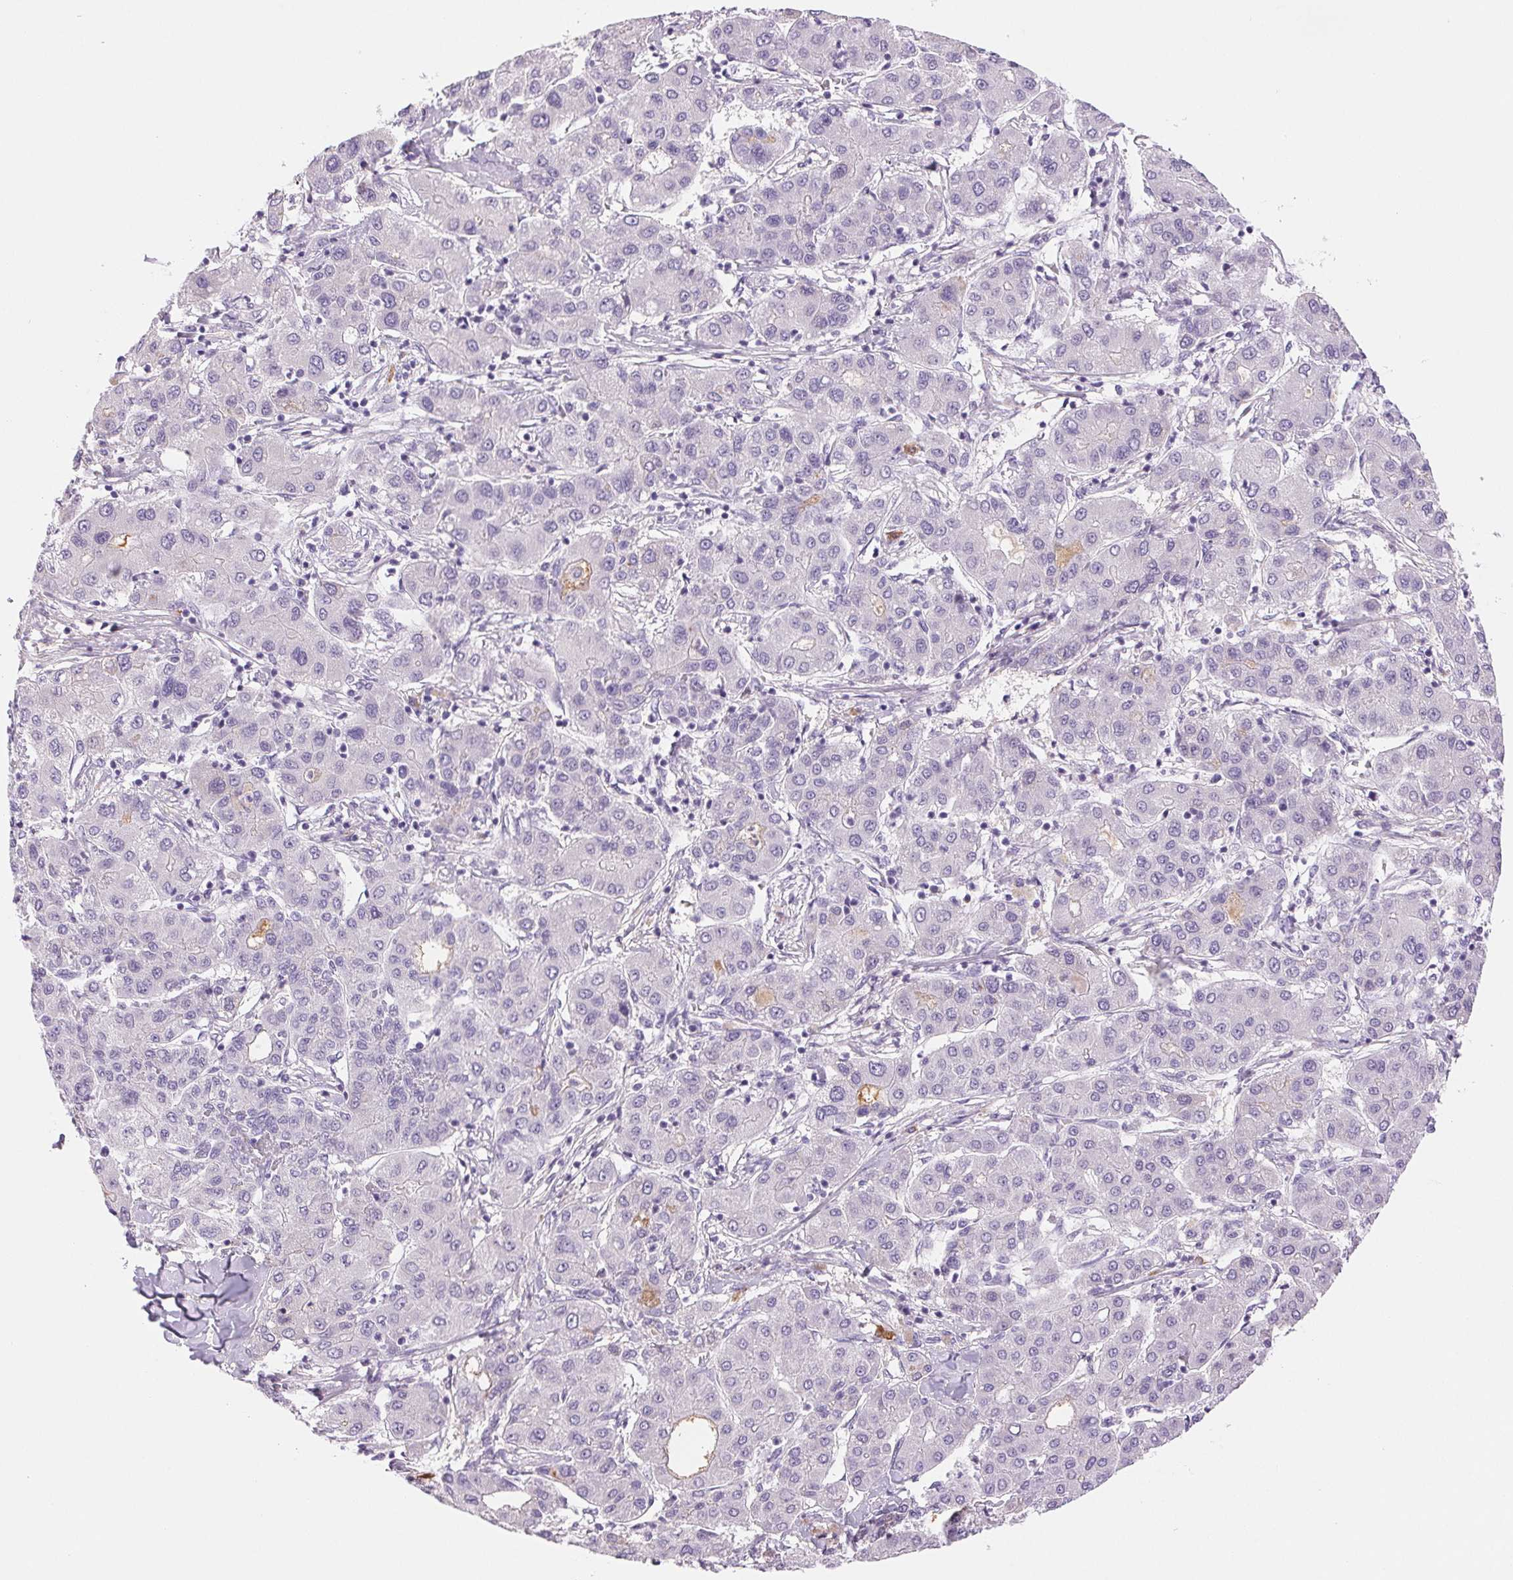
{"staining": {"intensity": "negative", "quantity": "none", "location": "none"}, "tissue": "liver cancer", "cell_type": "Tumor cells", "image_type": "cancer", "snomed": [{"axis": "morphology", "description": "Carcinoma, Hepatocellular, NOS"}, {"axis": "topography", "description": "Liver"}], "caption": "Hepatocellular carcinoma (liver) was stained to show a protein in brown. There is no significant staining in tumor cells.", "gene": "IFIT1B", "patient": {"sex": "male", "age": 65}}